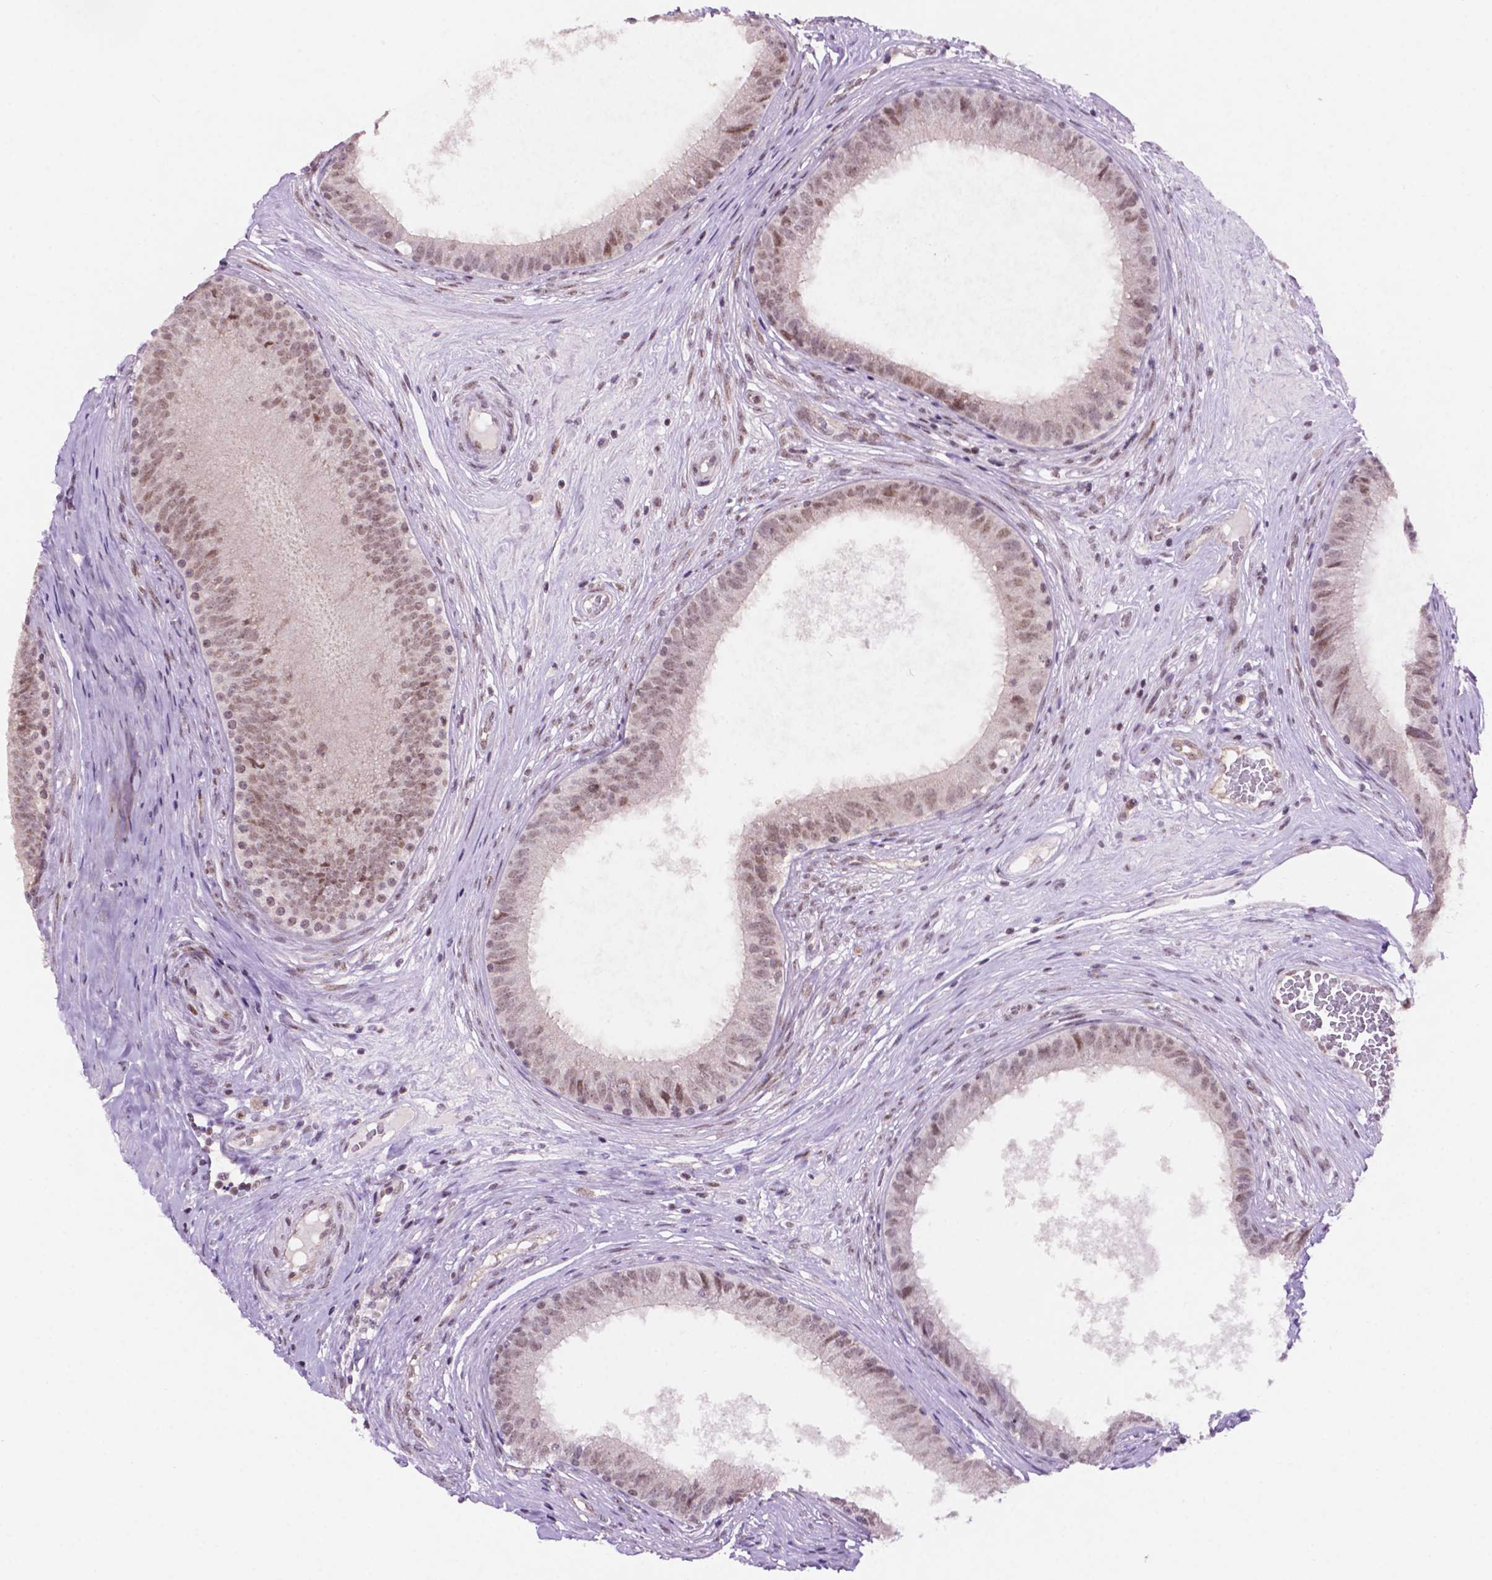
{"staining": {"intensity": "moderate", "quantity": ">75%", "location": "nuclear"}, "tissue": "epididymis", "cell_type": "Glandular cells", "image_type": "normal", "snomed": [{"axis": "morphology", "description": "Normal tissue, NOS"}, {"axis": "topography", "description": "Epididymis"}], "caption": "Immunohistochemical staining of normal human epididymis exhibits >75% levels of moderate nuclear protein staining in approximately >75% of glandular cells. The staining is performed using DAB (3,3'-diaminobenzidine) brown chromogen to label protein expression. The nuclei are counter-stained blue using hematoxylin.", "gene": "NCOR1", "patient": {"sex": "male", "age": 59}}